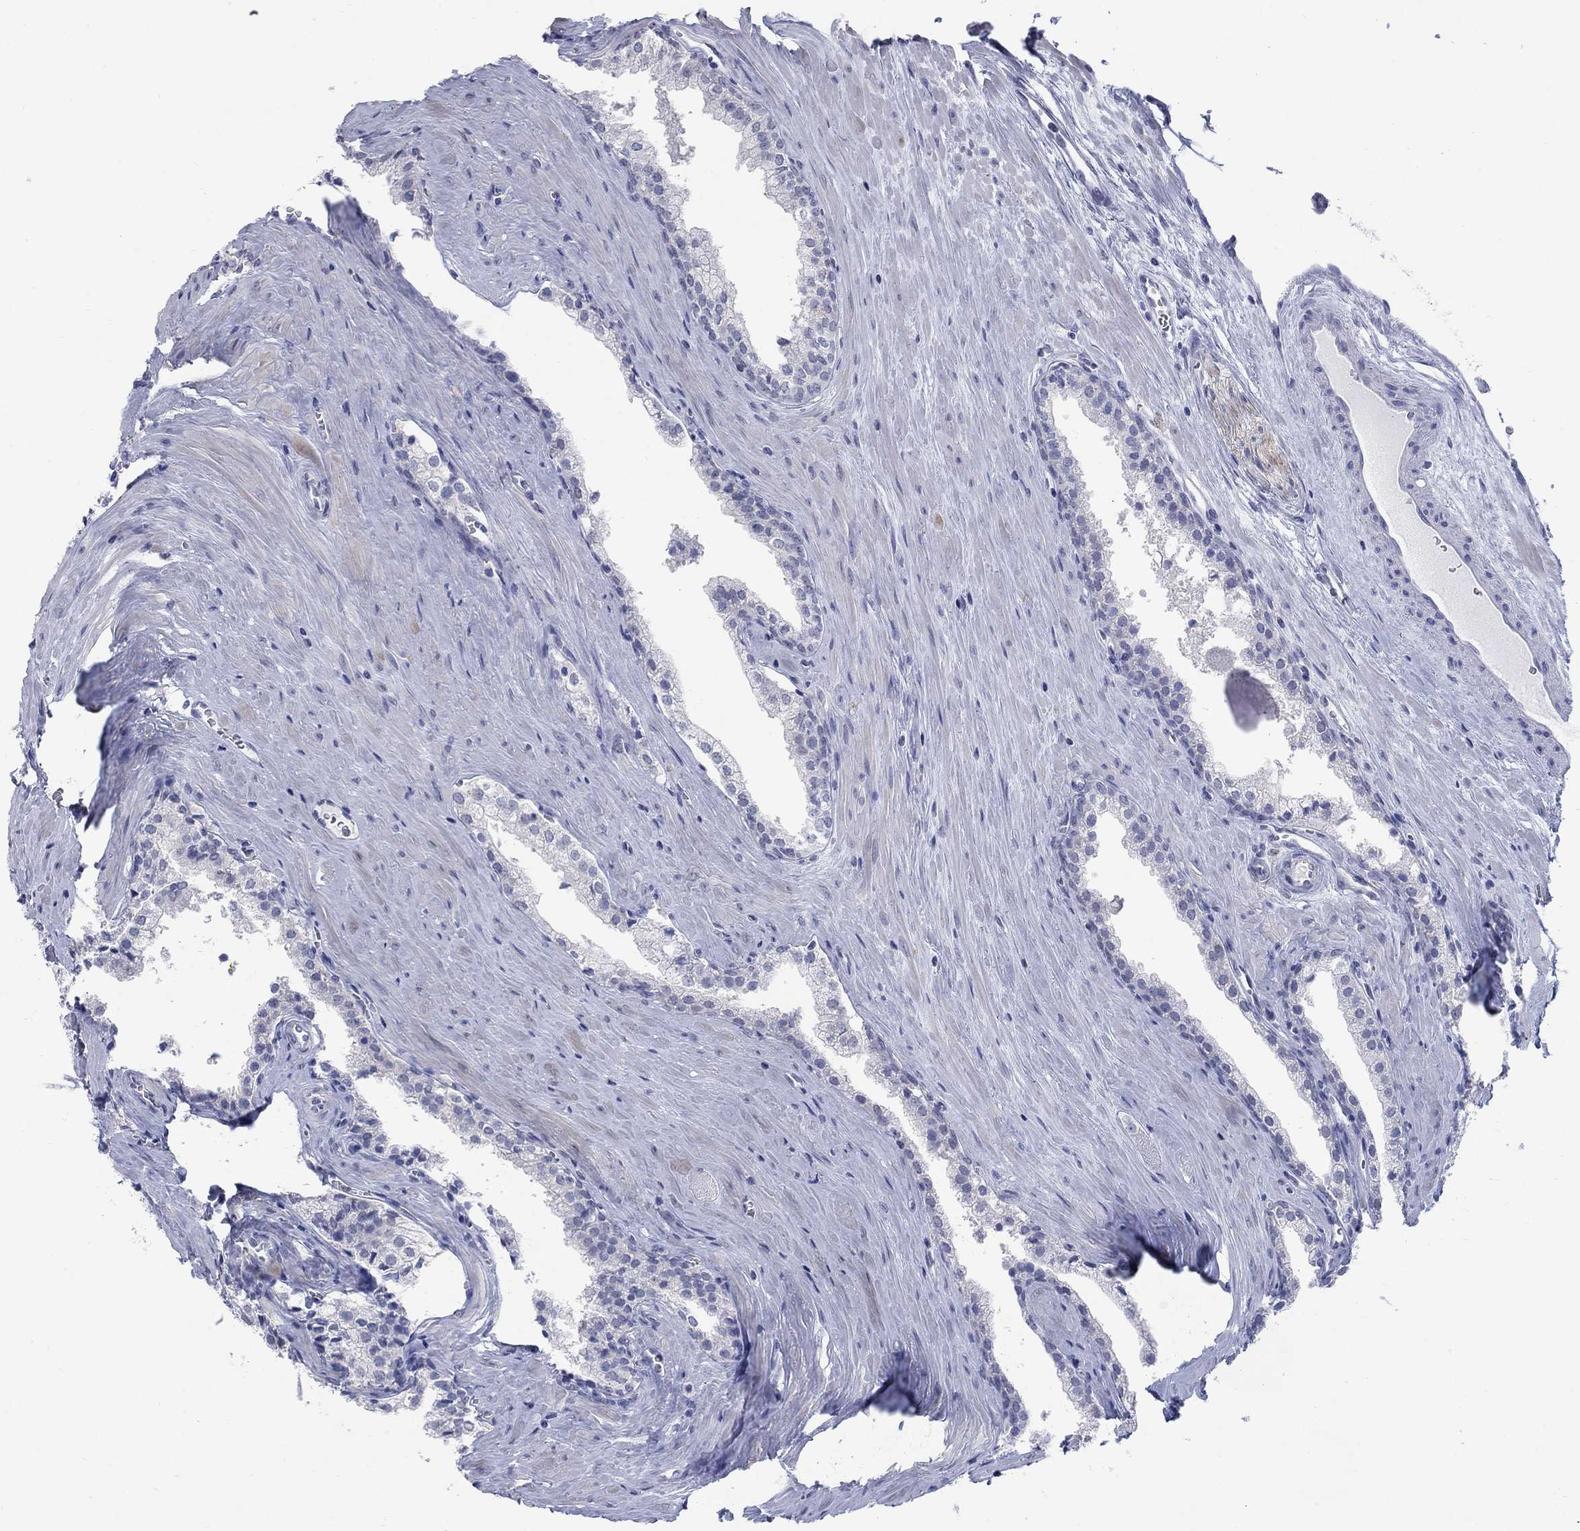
{"staining": {"intensity": "negative", "quantity": "none", "location": "none"}, "tissue": "prostate cancer", "cell_type": "Tumor cells", "image_type": "cancer", "snomed": [{"axis": "morphology", "description": "Adenocarcinoma, NOS"}, {"axis": "topography", "description": "Prostate"}], "caption": "IHC photomicrograph of neoplastic tissue: prostate cancer stained with DAB (3,3'-diaminobenzidine) exhibits no significant protein expression in tumor cells.", "gene": "ATP6V1G2", "patient": {"sex": "male", "age": 72}}